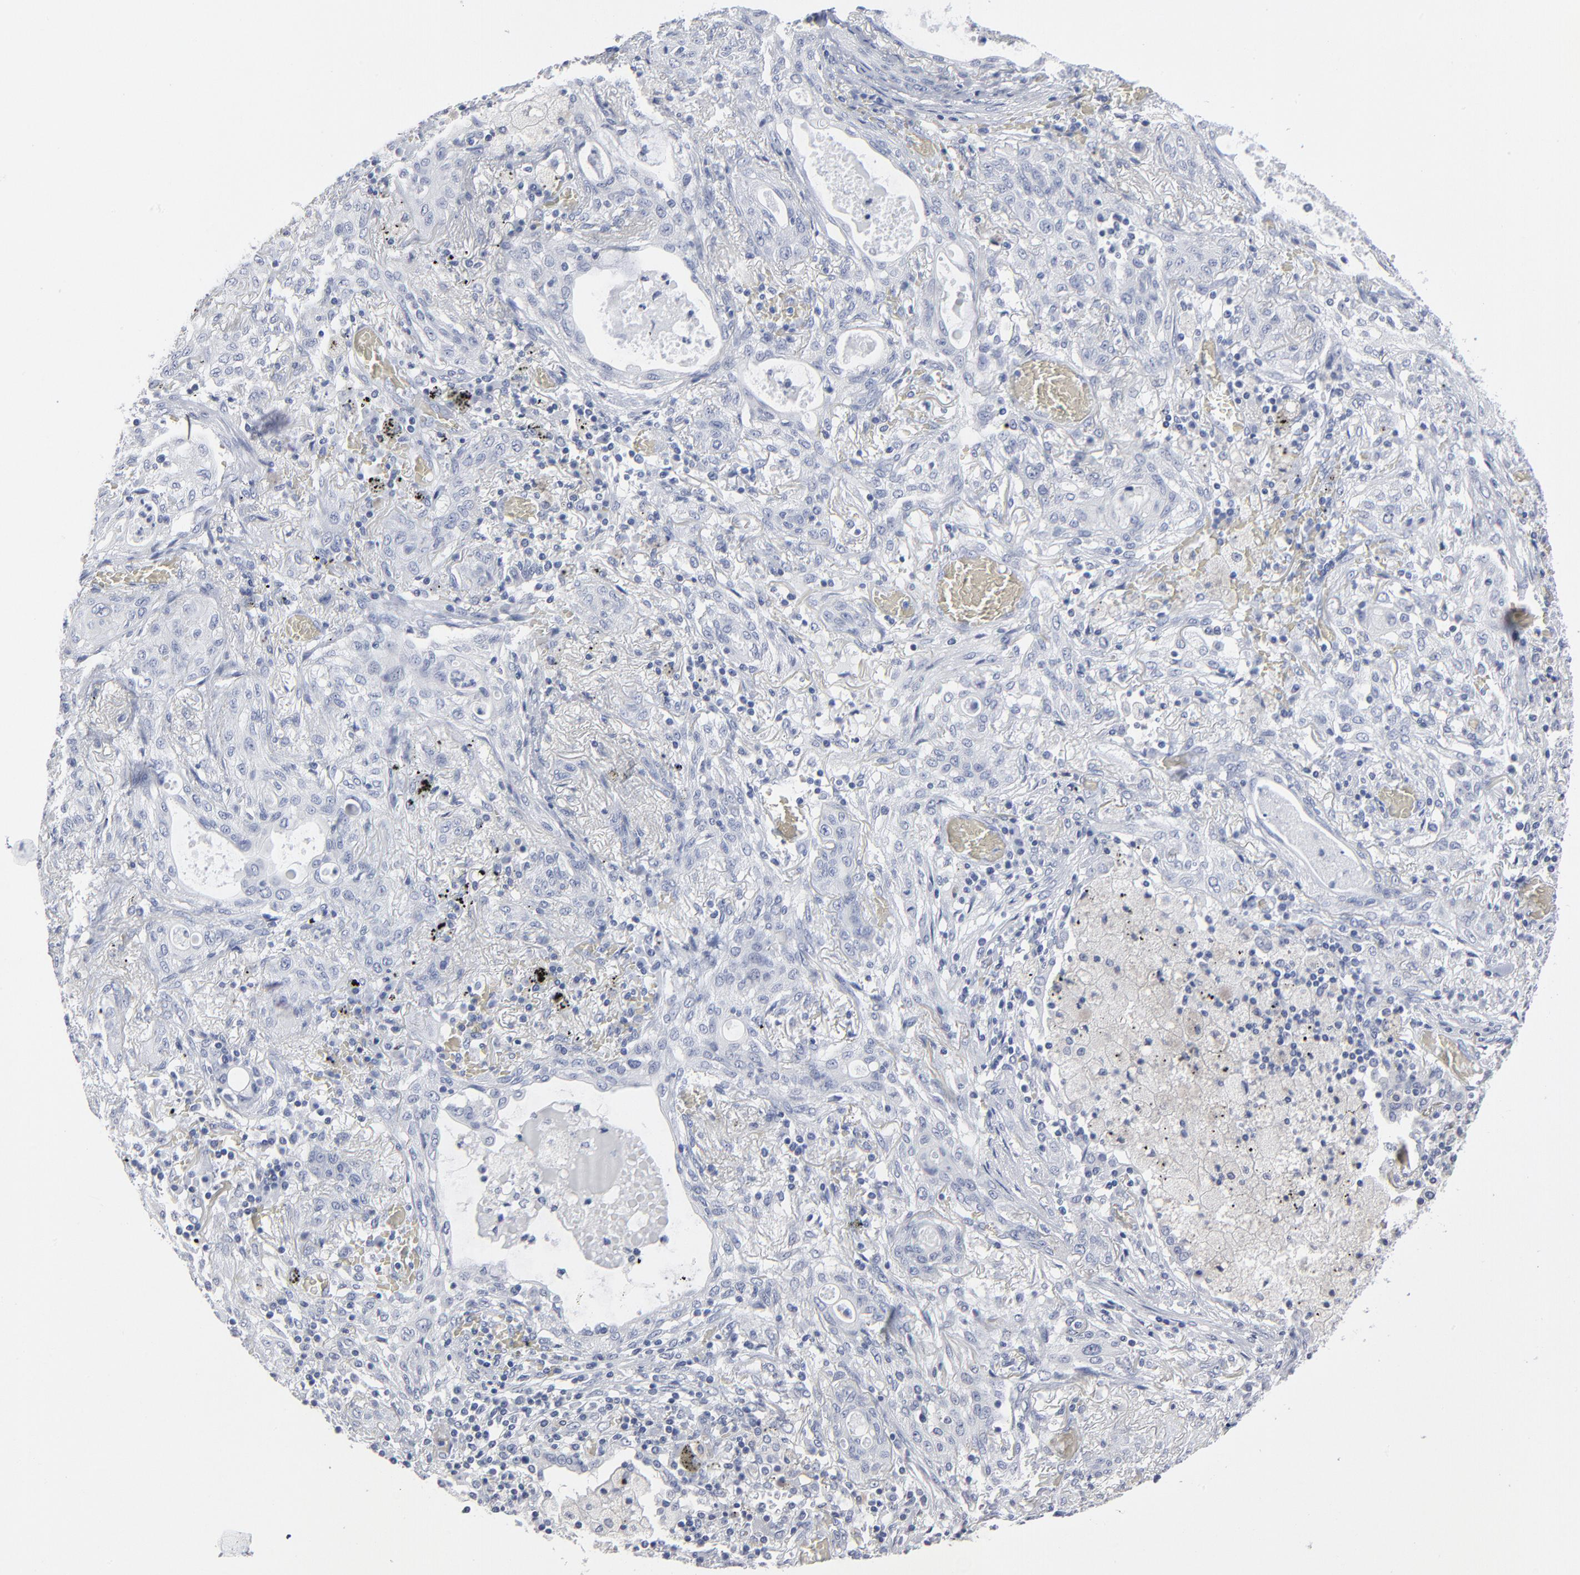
{"staining": {"intensity": "negative", "quantity": "none", "location": "none"}, "tissue": "lung cancer", "cell_type": "Tumor cells", "image_type": "cancer", "snomed": [{"axis": "morphology", "description": "Squamous cell carcinoma, NOS"}, {"axis": "topography", "description": "Lung"}], "caption": "Image shows no protein staining in tumor cells of lung cancer tissue.", "gene": "PAGE1", "patient": {"sex": "female", "age": 47}}